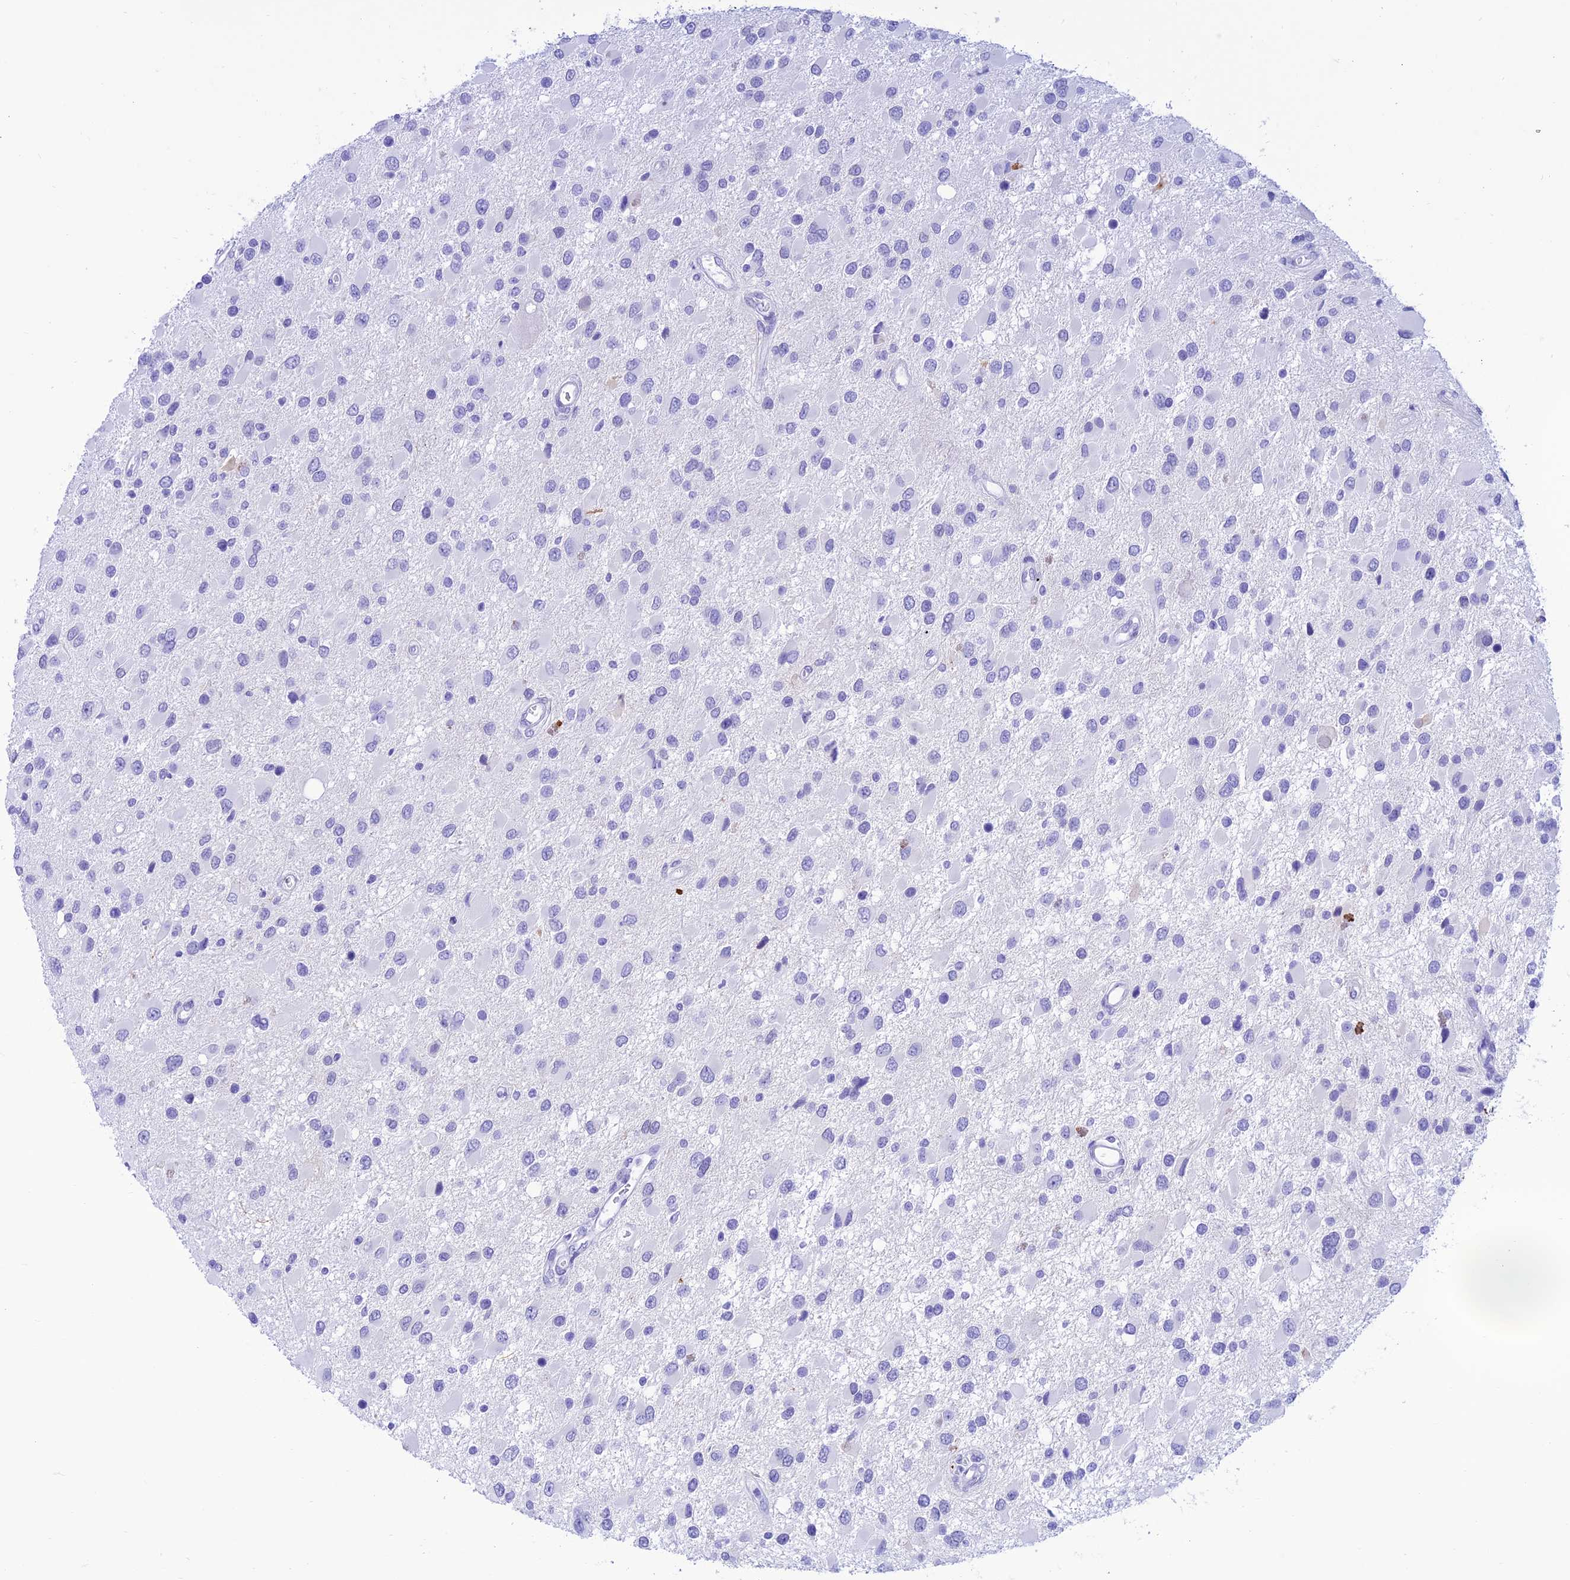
{"staining": {"intensity": "negative", "quantity": "none", "location": "none"}, "tissue": "glioma", "cell_type": "Tumor cells", "image_type": "cancer", "snomed": [{"axis": "morphology", "description": "Glioma, malignant, High grade"}, {"axis": "topography", "description": "Brain"}], "caption": "Histopathology image shows no significant protein expression in tumor cells of malignant high-grade glioma.", "gene": "PRNP", "patient": {"sex": "male", "age": 53}}